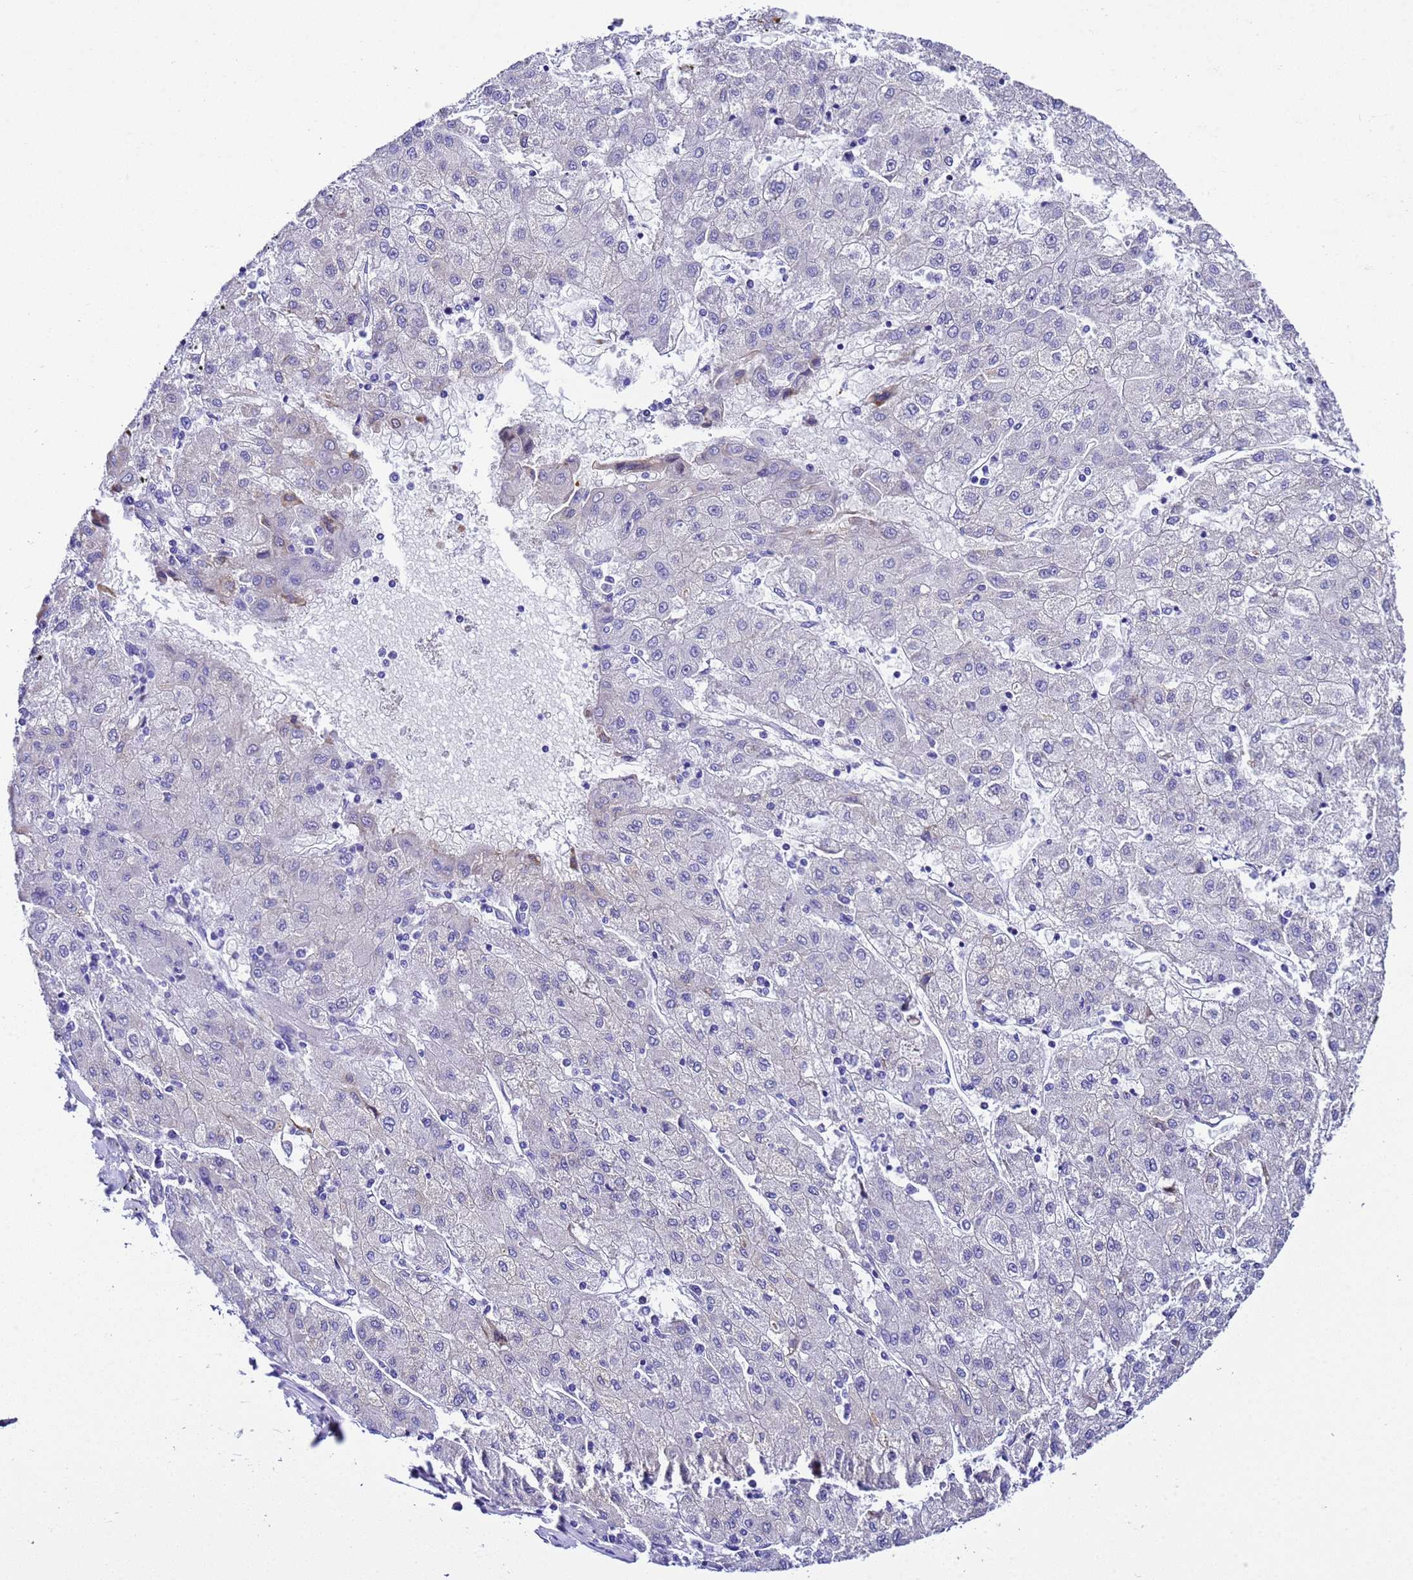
{"staining": {"intensity": "negative", "quantity": "none", "location": "none"}, "tissue": "liver cancer", "cell_type": "Tumor cells", "image_type": "cancer", "snomed": [{"axis": "morphology", "description": "Carcinoma, Hepatocellular, NOS"}, {"axis": "topography", "description": "Liver"}], "caption": "An image of human liver cancer is negative for staining in tumor cells. The staining is performed using DAB brown chromogen with nuclei counter-stained in using hematoxylin.", "gene": "UGT2B10", "patient": {"sex": "male", "age": 72}}